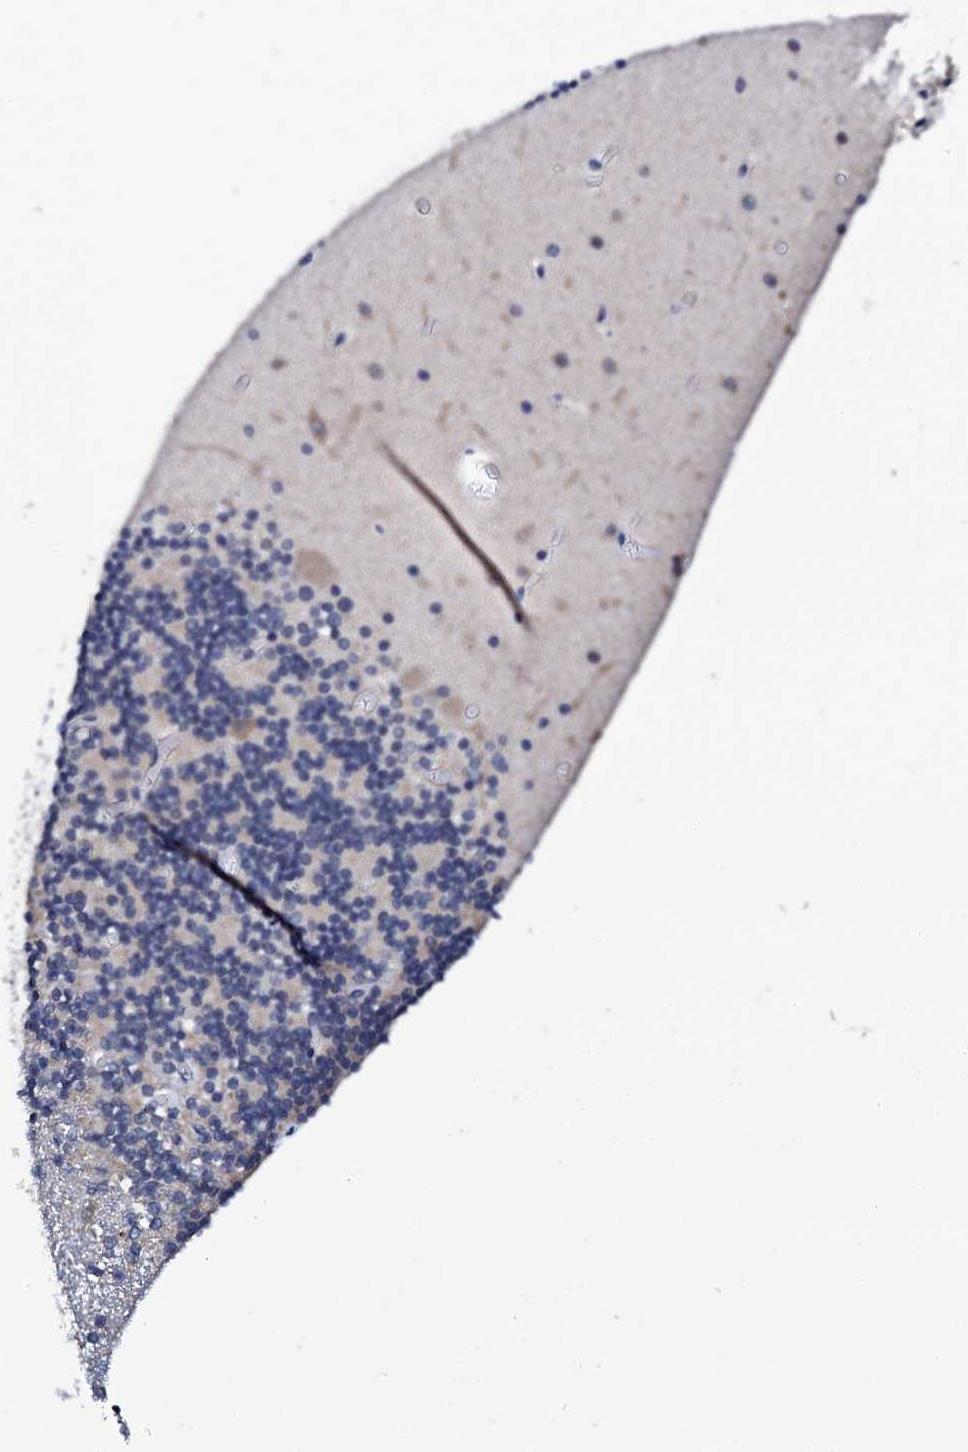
{"staining": {"intensity": "negative", "quantity": "none", "location": "none"}, "tissue": "cerebellum", "cell_type": "Cells in granular layer", "image_type": "normal", "snomed": [{"axis": "morphology", "description": "Normal tissue, NOS"}, {"axis": "topography", "description": "Cerebellum"}], "caption": "This is an immunohistochemistry histopathology image of normal cerebellum. There is no staining in cells in granular layer.", "gene": "COG4", "patient": {"sex": "female", "age": 28}}